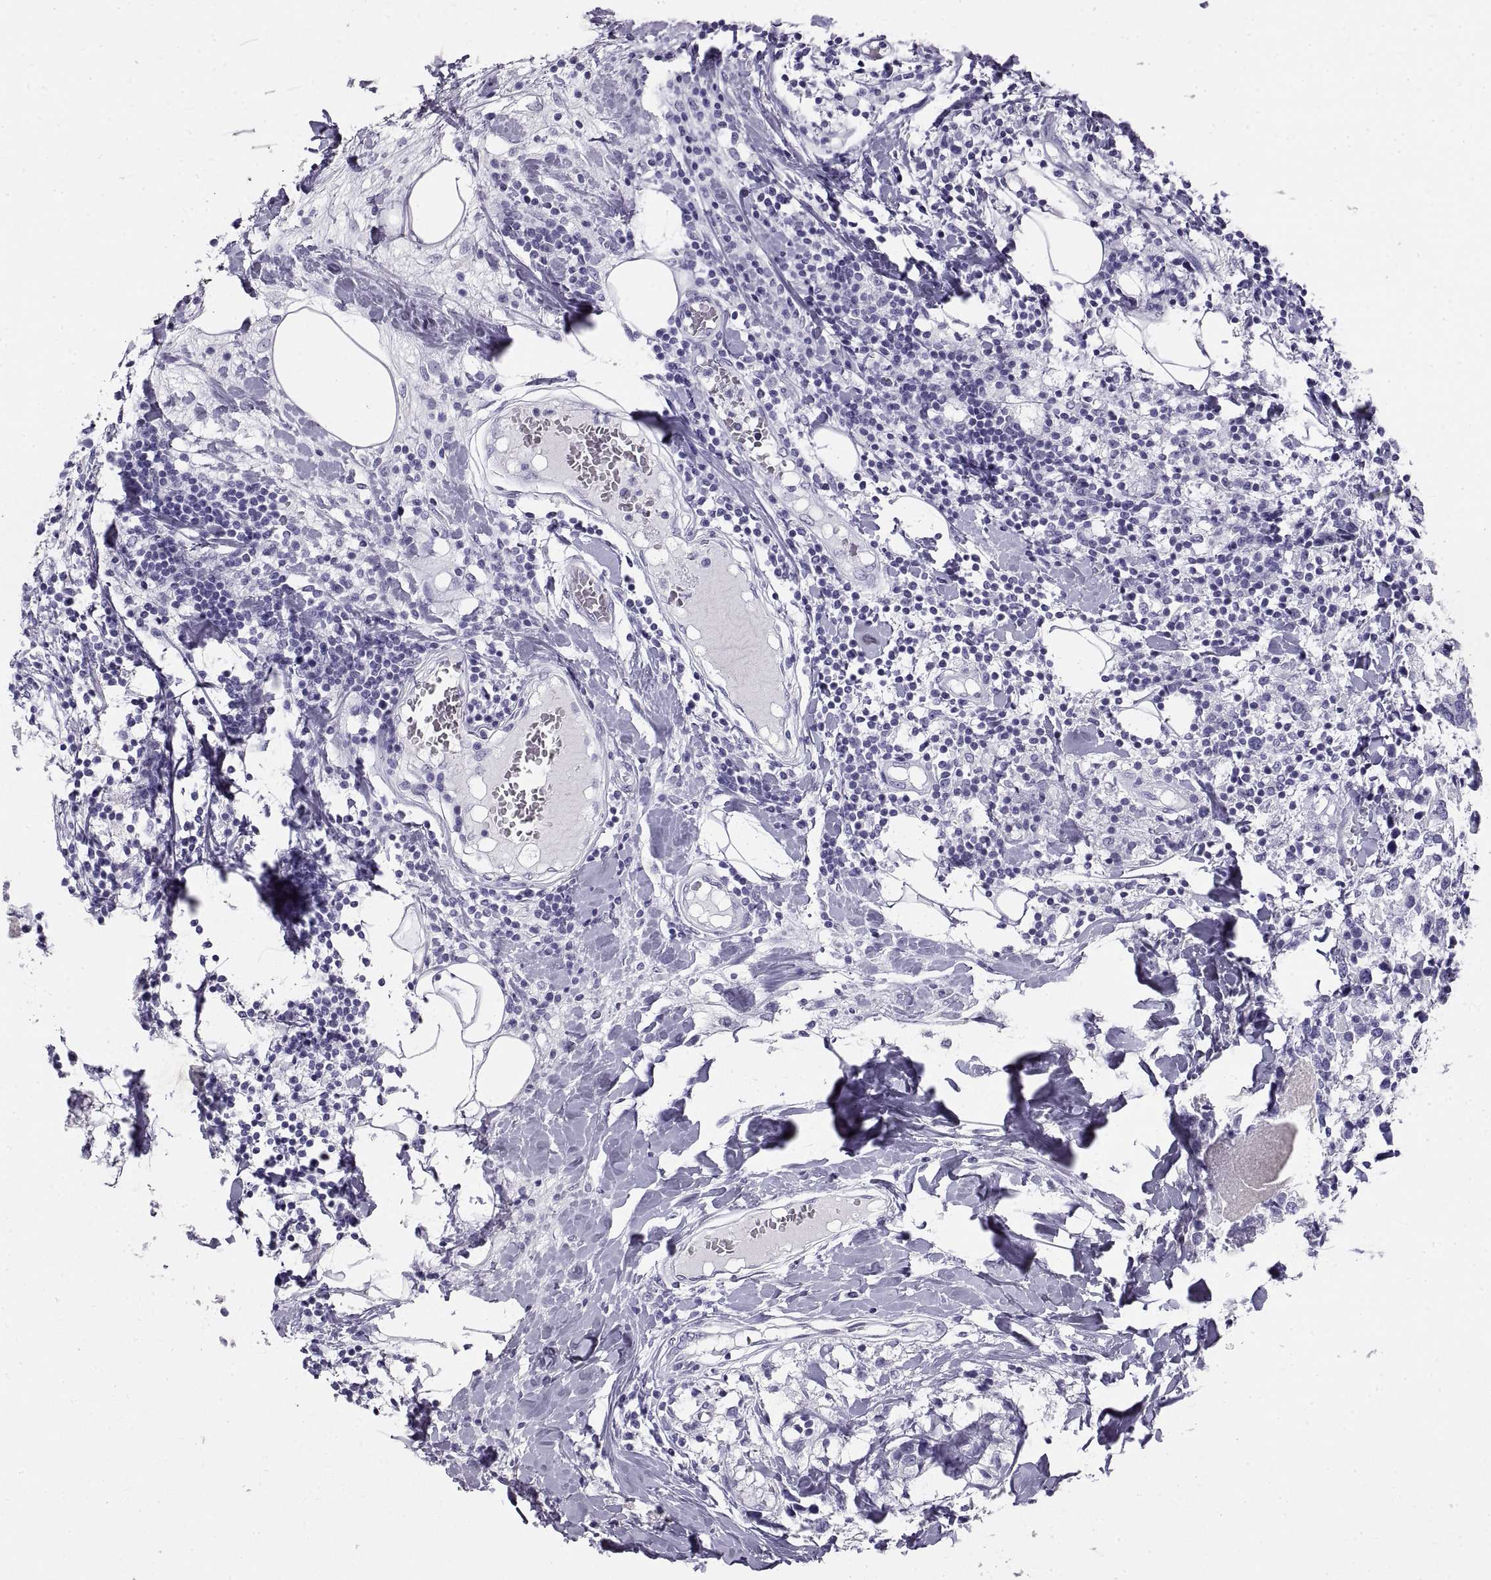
{"staining": {"intensity": "negative", "quantity": "none", "location": "none"}, "tissue": "breast cancer", "cell_type": "Tumor cells", "image_type": "cancer", "snomed": [{"axis": "morphology", "description": "Lobular carcinoma"}, {"axis": "topography", "description": "Breast"}], "caption": "Tumor cells show no significant expression in breast cancer (lobular carcinoma).", "gene": "RLBP1", "patient": {"sex": "female", "age": 59}}